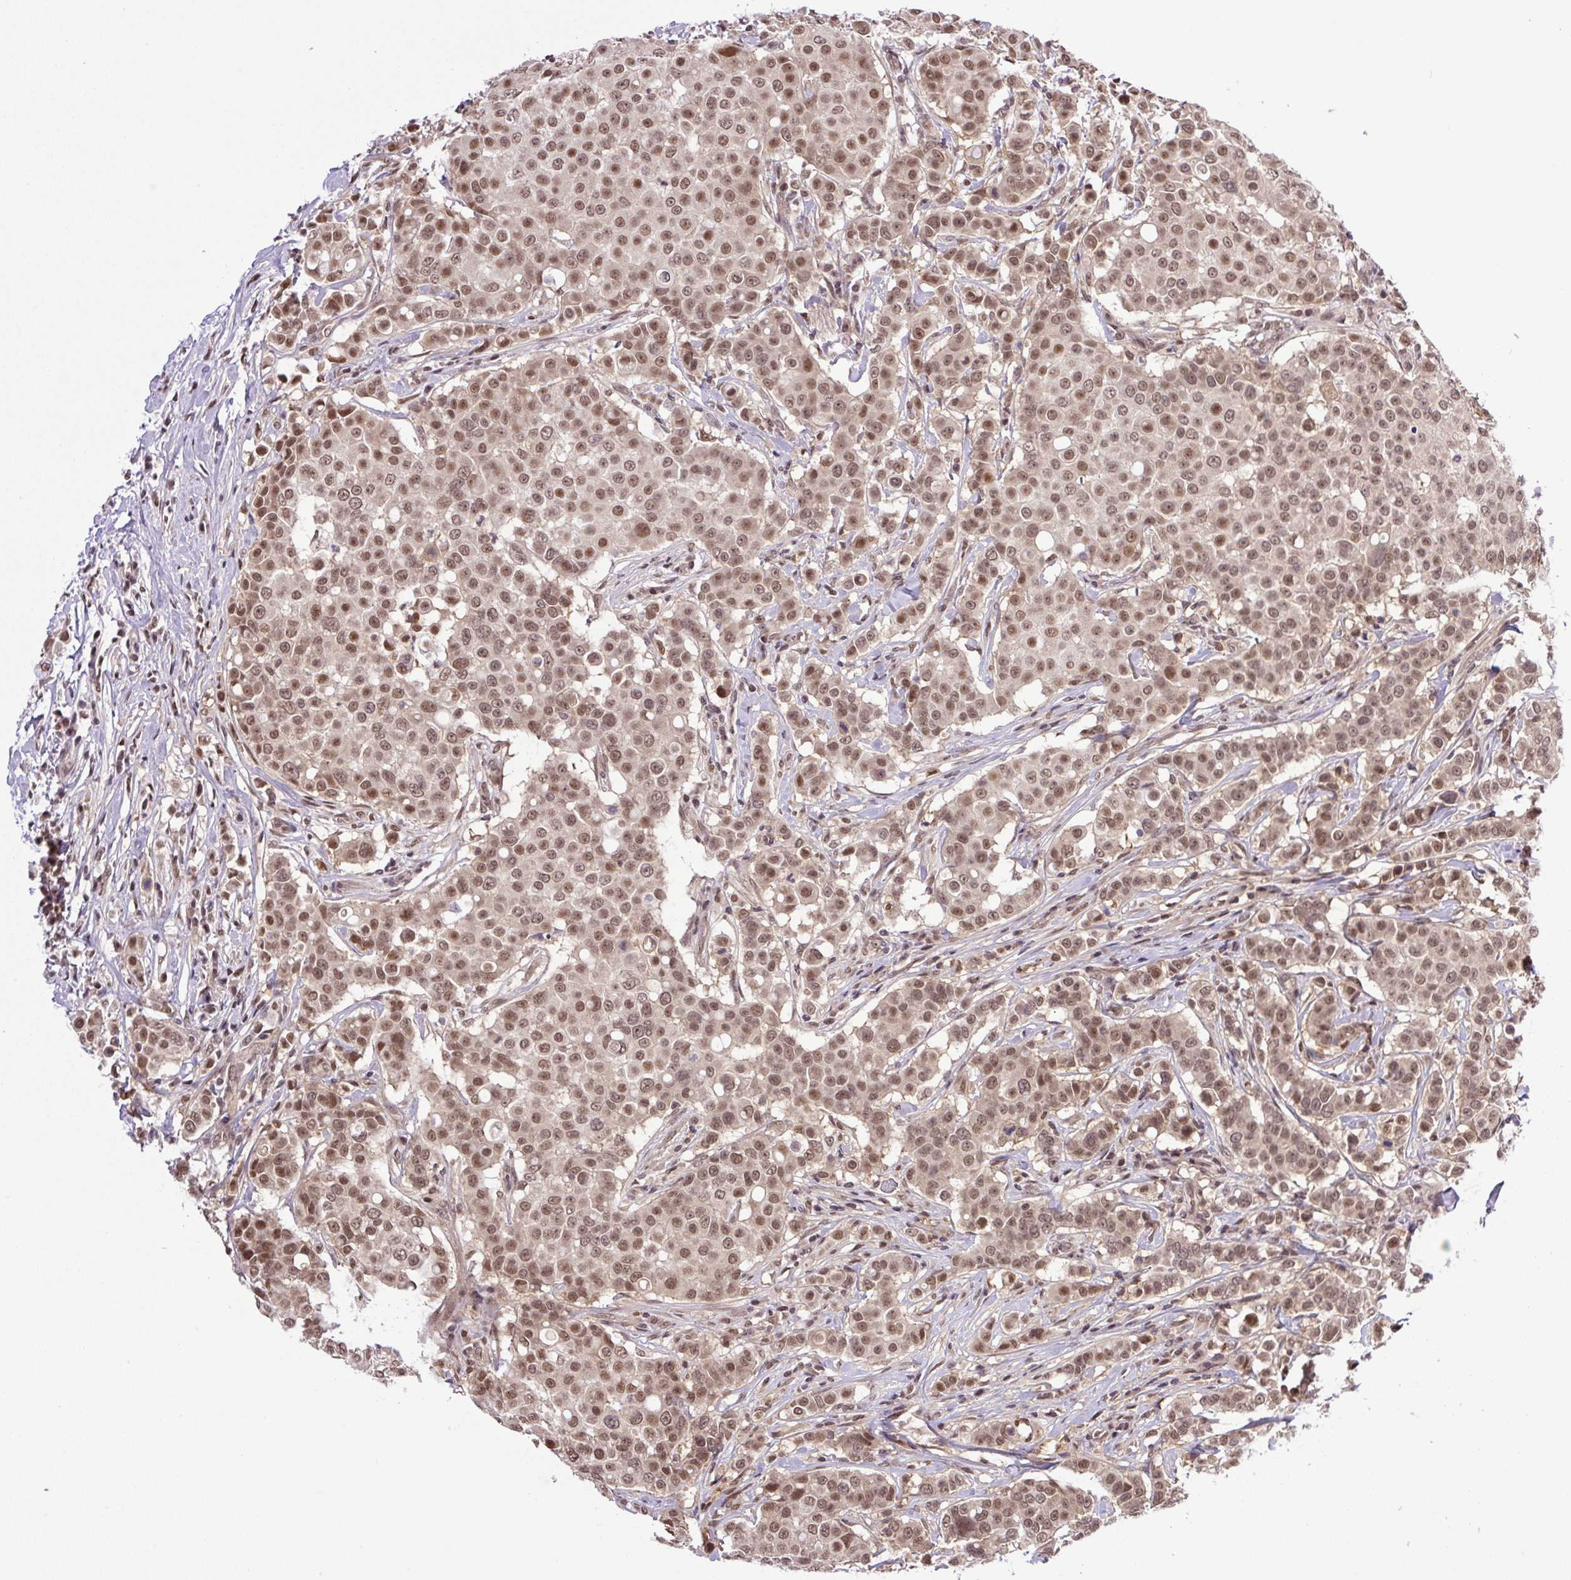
{"staining": {"intensity": "moderate", "quantity": ">75%", "location": "nuclear"}, "tissue": "breast cancer", "cell_type": "Tumor cells", "image_type": "cancer", "snomed": [{"axis": "morphology", "description": "Duct carcinoma"}, {"axis": "topography", "description": "Breast"}], "caption": "Protein expression analysis of human breast cancer reveals moderate nuclear expression in about >75% of tumor cells. Immunohistochemistry (ihc) stains the protein of interest in brown and the nuclei are stained blue.", "gene": "SGTA", "patient": {"sex": "female", "age": 27}}